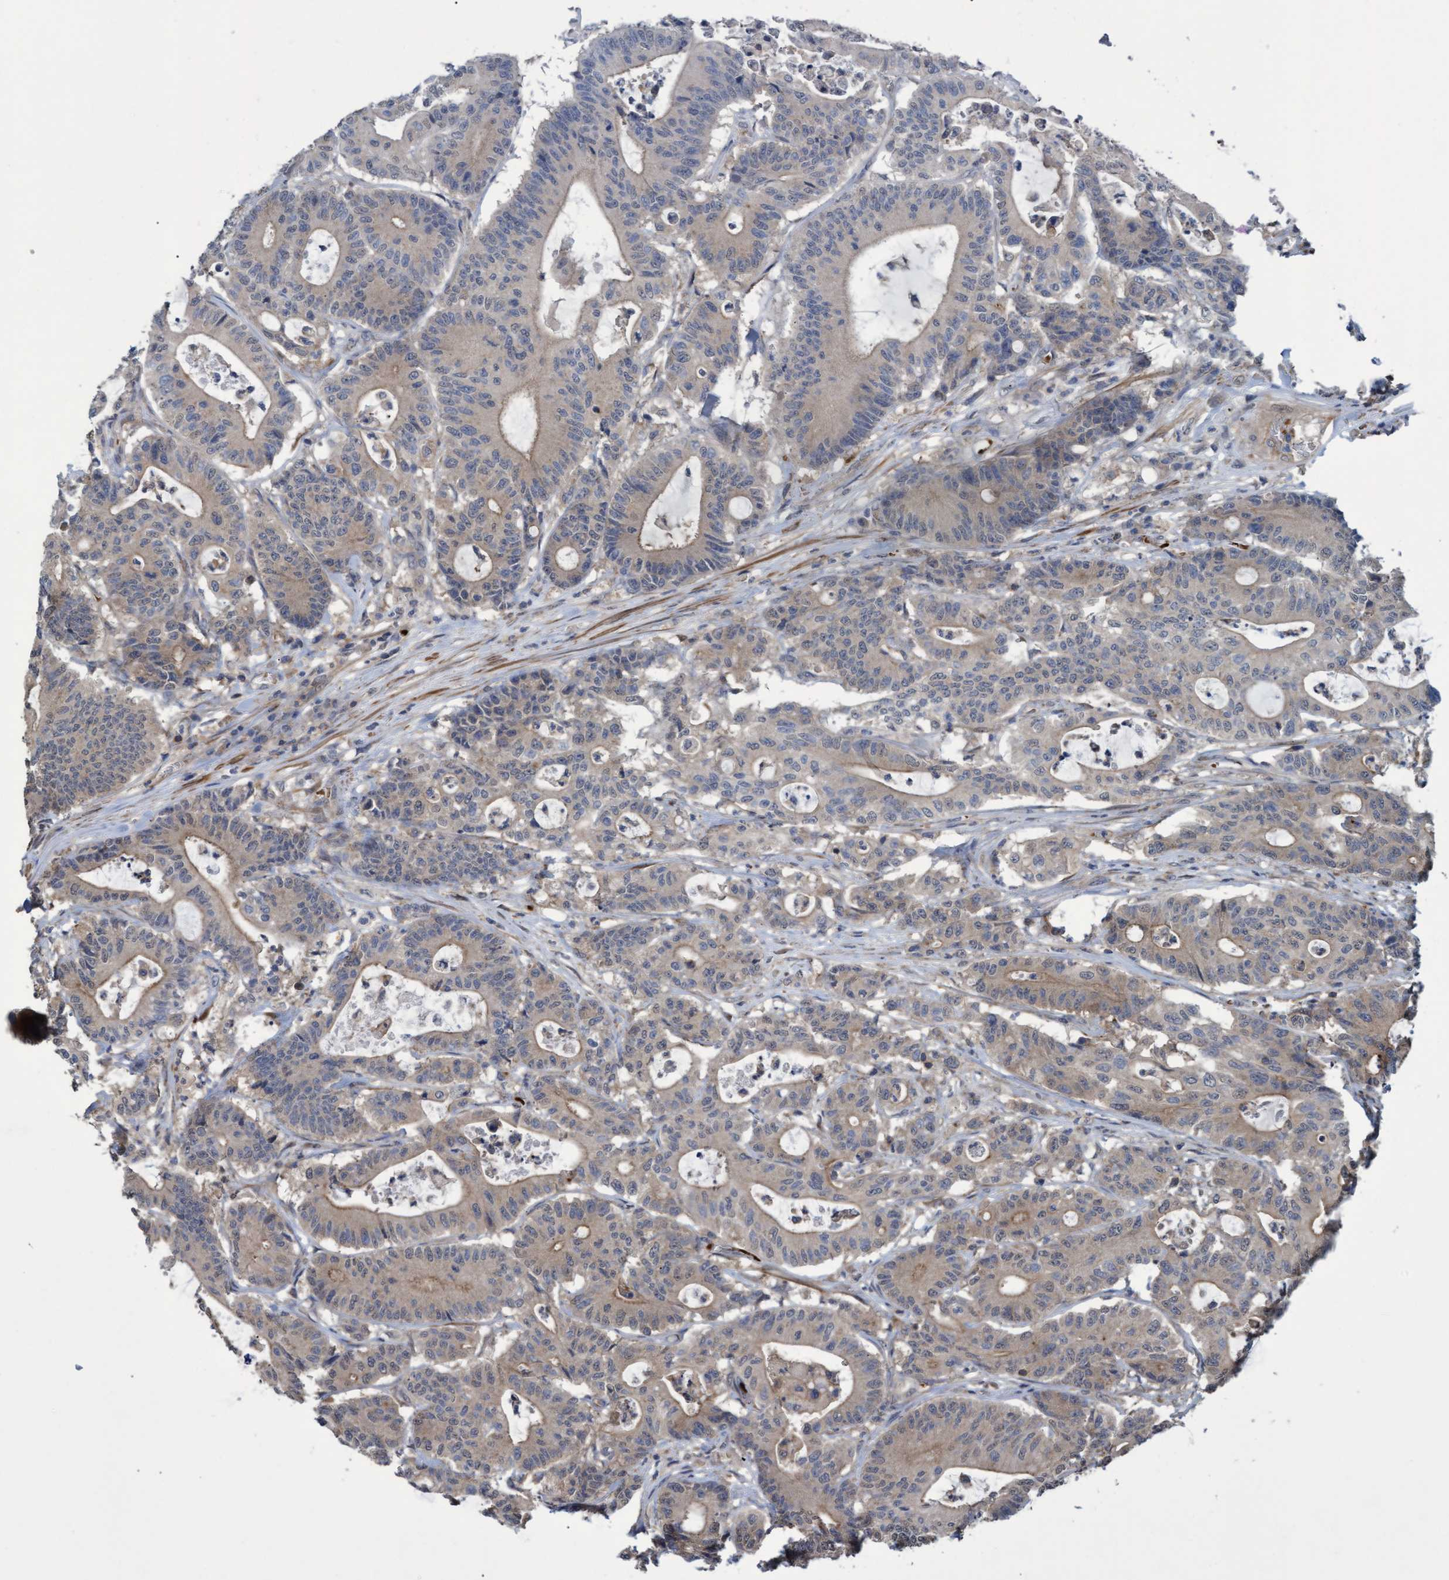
{"staining": {"intensity": "weak", "quantity": "25%-75%", "location": "cytoplasmic/membranous"}, "tissue": "colorectal cancer", "cell_type": "Tumor cells", "image_type": "cancer", "snomed": [{"axis": "morphology", "description": "Adenocarcinoma, NOS"}, {"axis": "topography", "description": "Colon"}], "caption": "Protein analysis of colorectal cancer (adenocarcinoma) tissue reveals weak cytoplasmic/membranous expression in about 25%-75% of tumor cells.", "gene": "NAA15", "patient": {"sex": "female", "age": 84}}